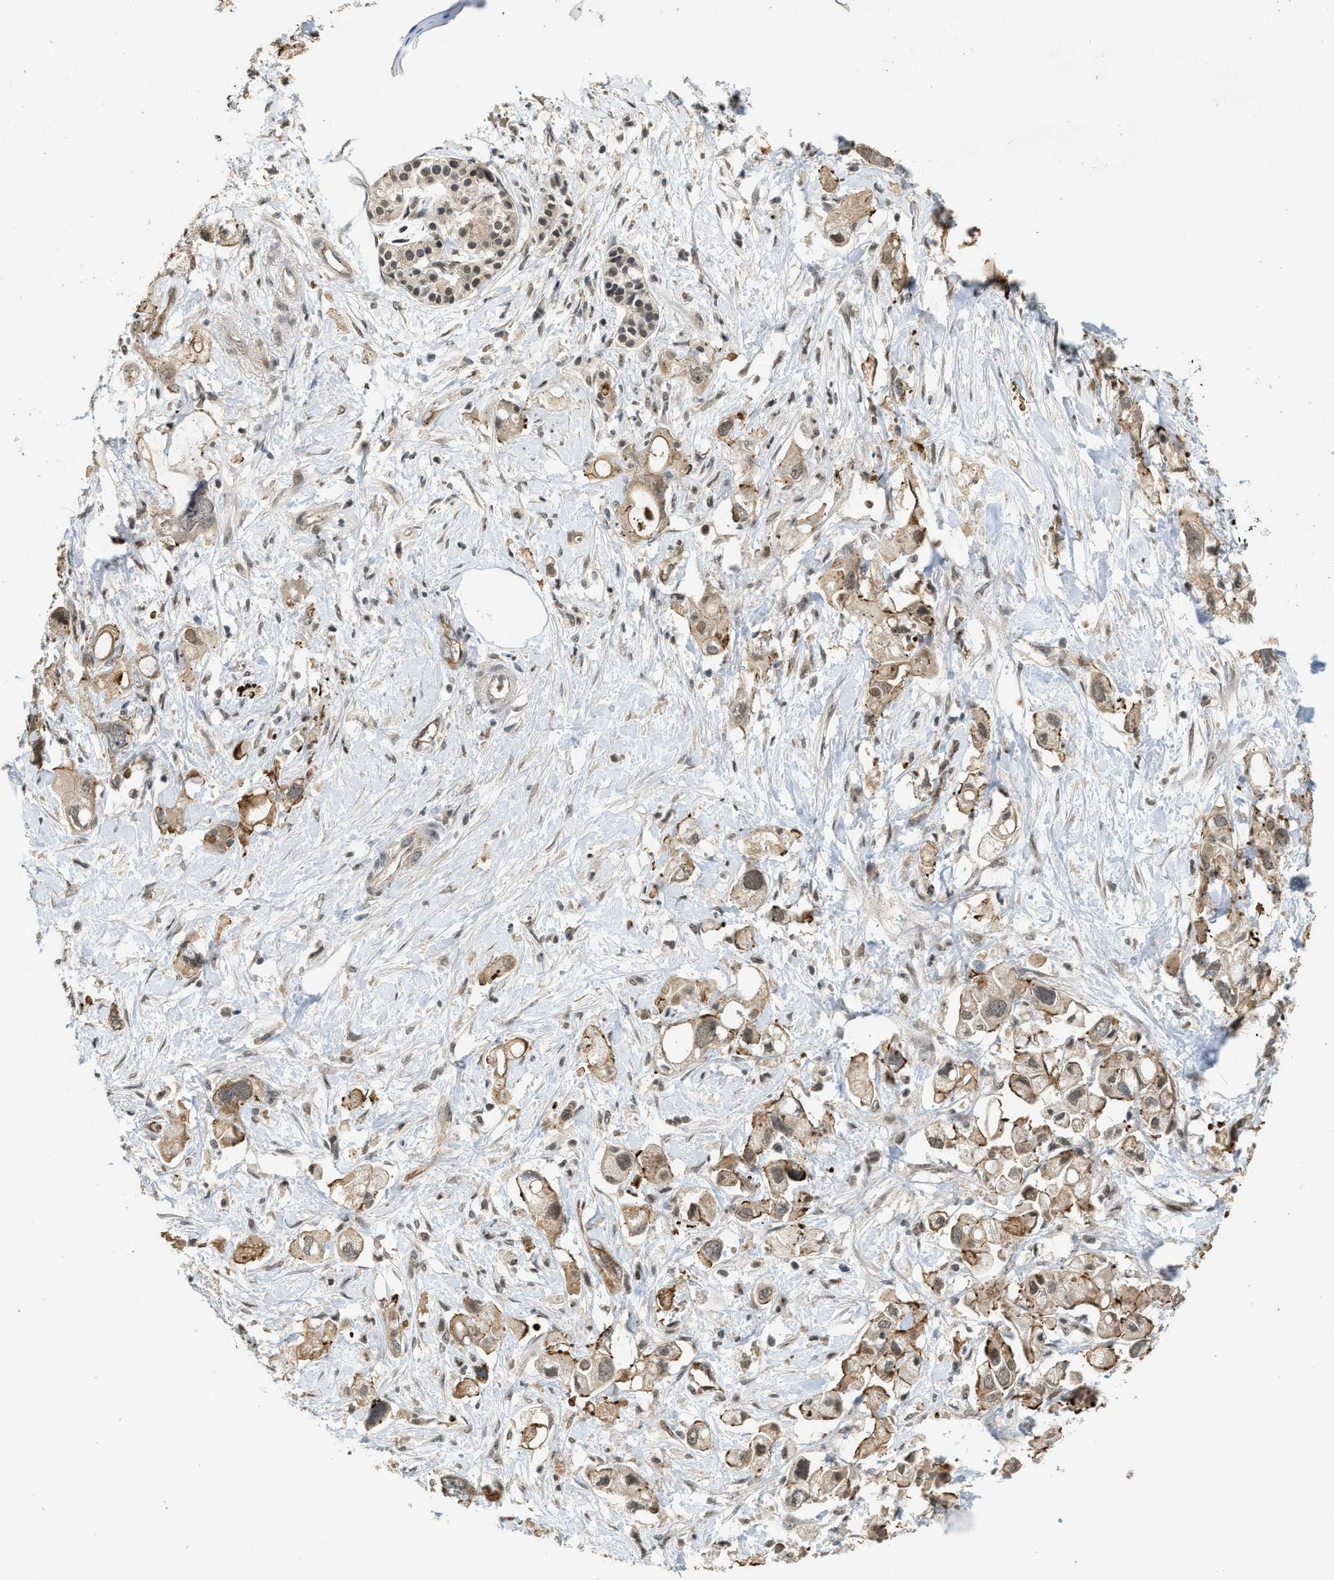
{"staining": {"intensity": "moderate", "quantity": ">75%", "location": "cytoplasmic/membranous"}, "tissue": "pancreatic cancer", "cell_type": "Tumor cells", "image_type": "cancer", "snomed": [{"axis": "morphology", "description": "Adenocarcinoma, NOS"}, {"axis": "topography", "description": "Pancreas"}], "caption": "IHC image of neoplastic tissue: pancreatic cancer (adenocarcinoma) stained using immunohistochemistry (IHC) demonstrates medium levels of moderate protein expression localized specifically in the cytoplasmic/membranous of tumor cells, appearing as a cytoplasmic/membranous brown color.", "gene": "DPF2", "patient": {"sex": "female", "age": 56}}